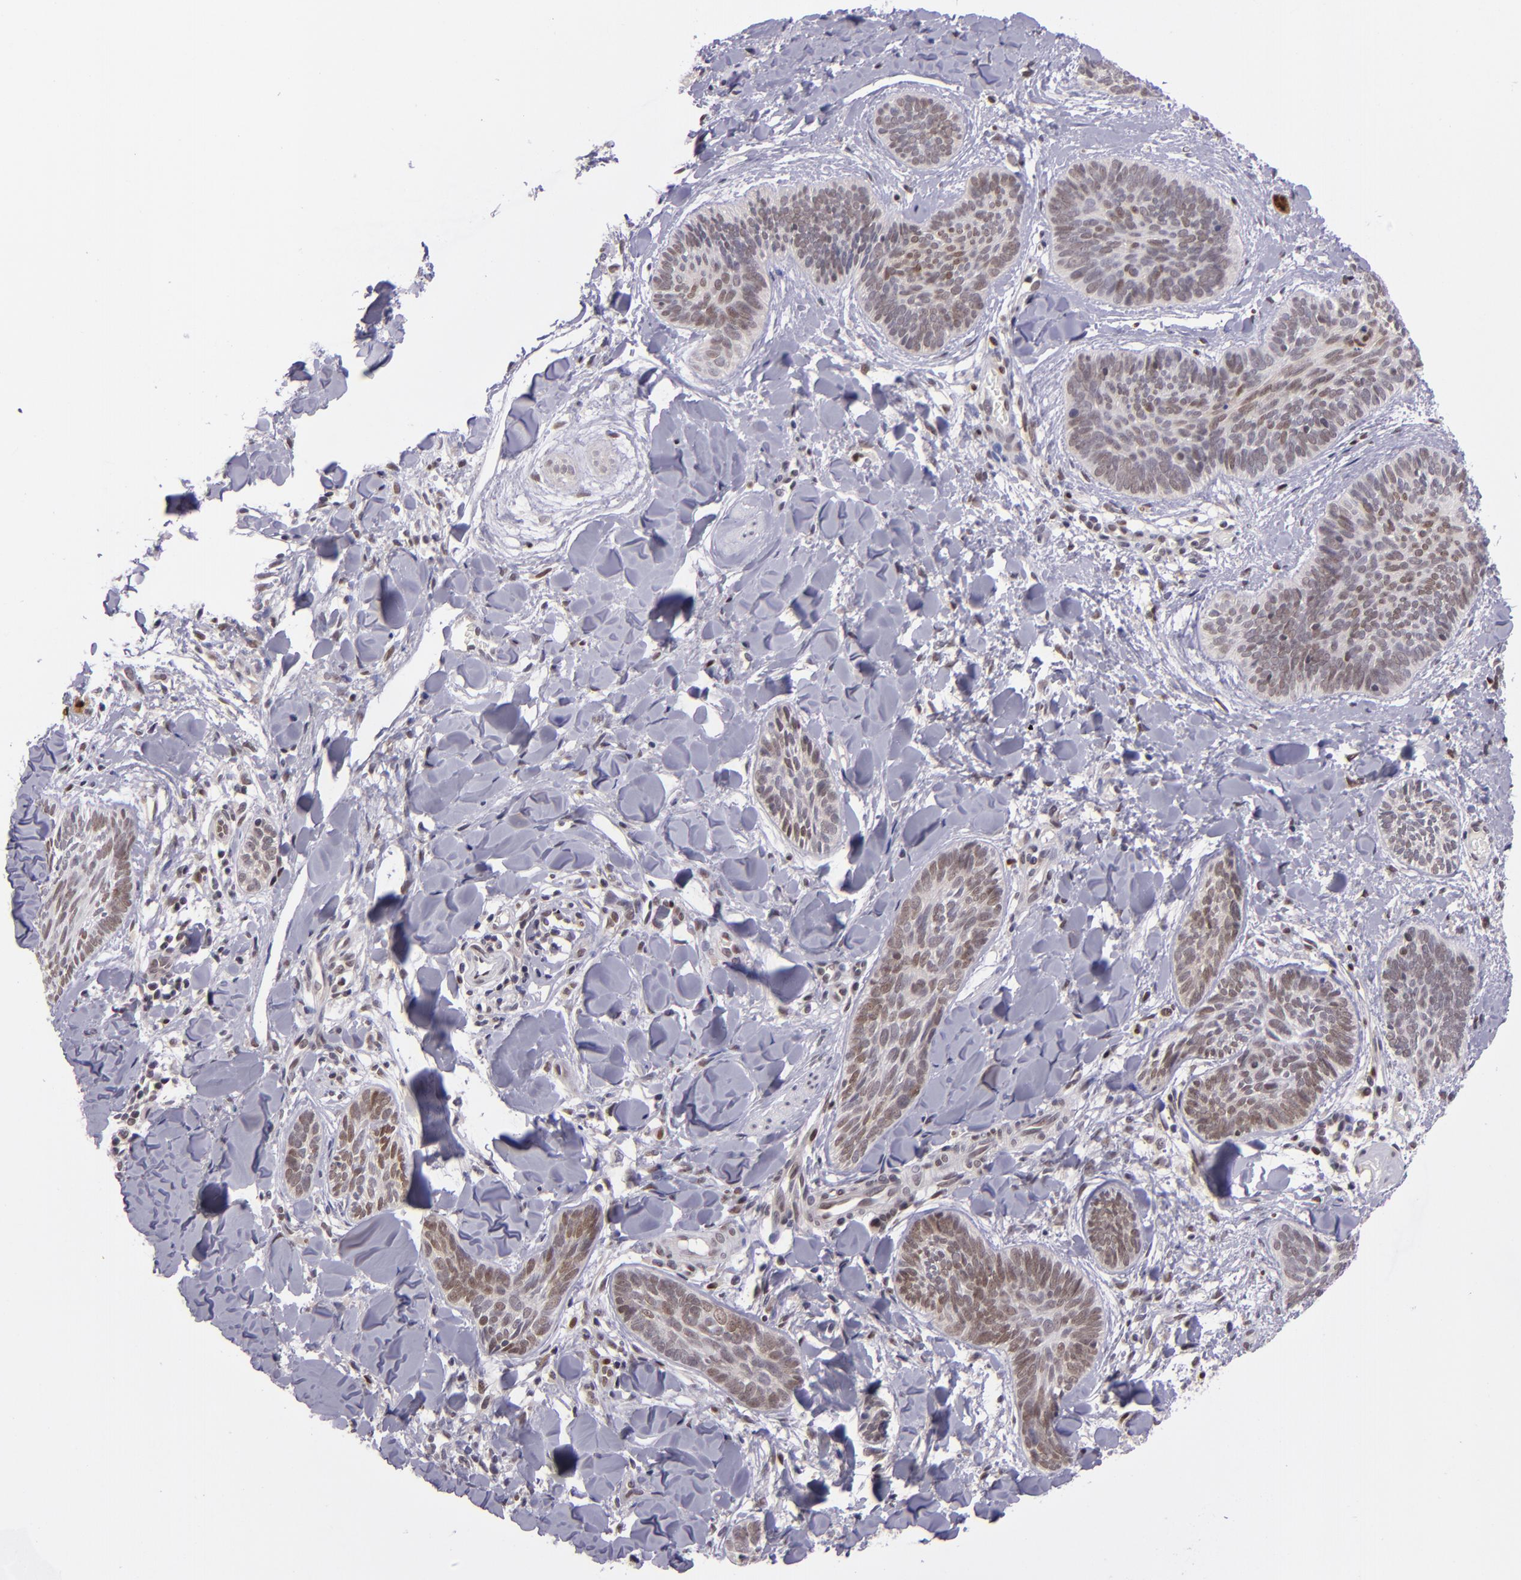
{"staining": {"intensity": "weak", "quantity": ">75%", "location": "cytoplasmic/membranous,nuclear"}, "tissue": "skin cancer", "cell_type": "Tumor cells", "image_type": "cancer", "snomed": [{"axis": "morphology", "description": "Basal cell carcinoma"}, {"axis": "topography", "description": "Skin"}], "caption": "Protein staining shows weak cytoplasmic/membranous and nuclear expression in approximately >75% of tumor cells in skin cancer (basal cell carcinoma). The protein is shown in brown color, while the nuclei are stained blue.", "gene": "BAG1", "patient": {"sex": "female", "age": 81}}